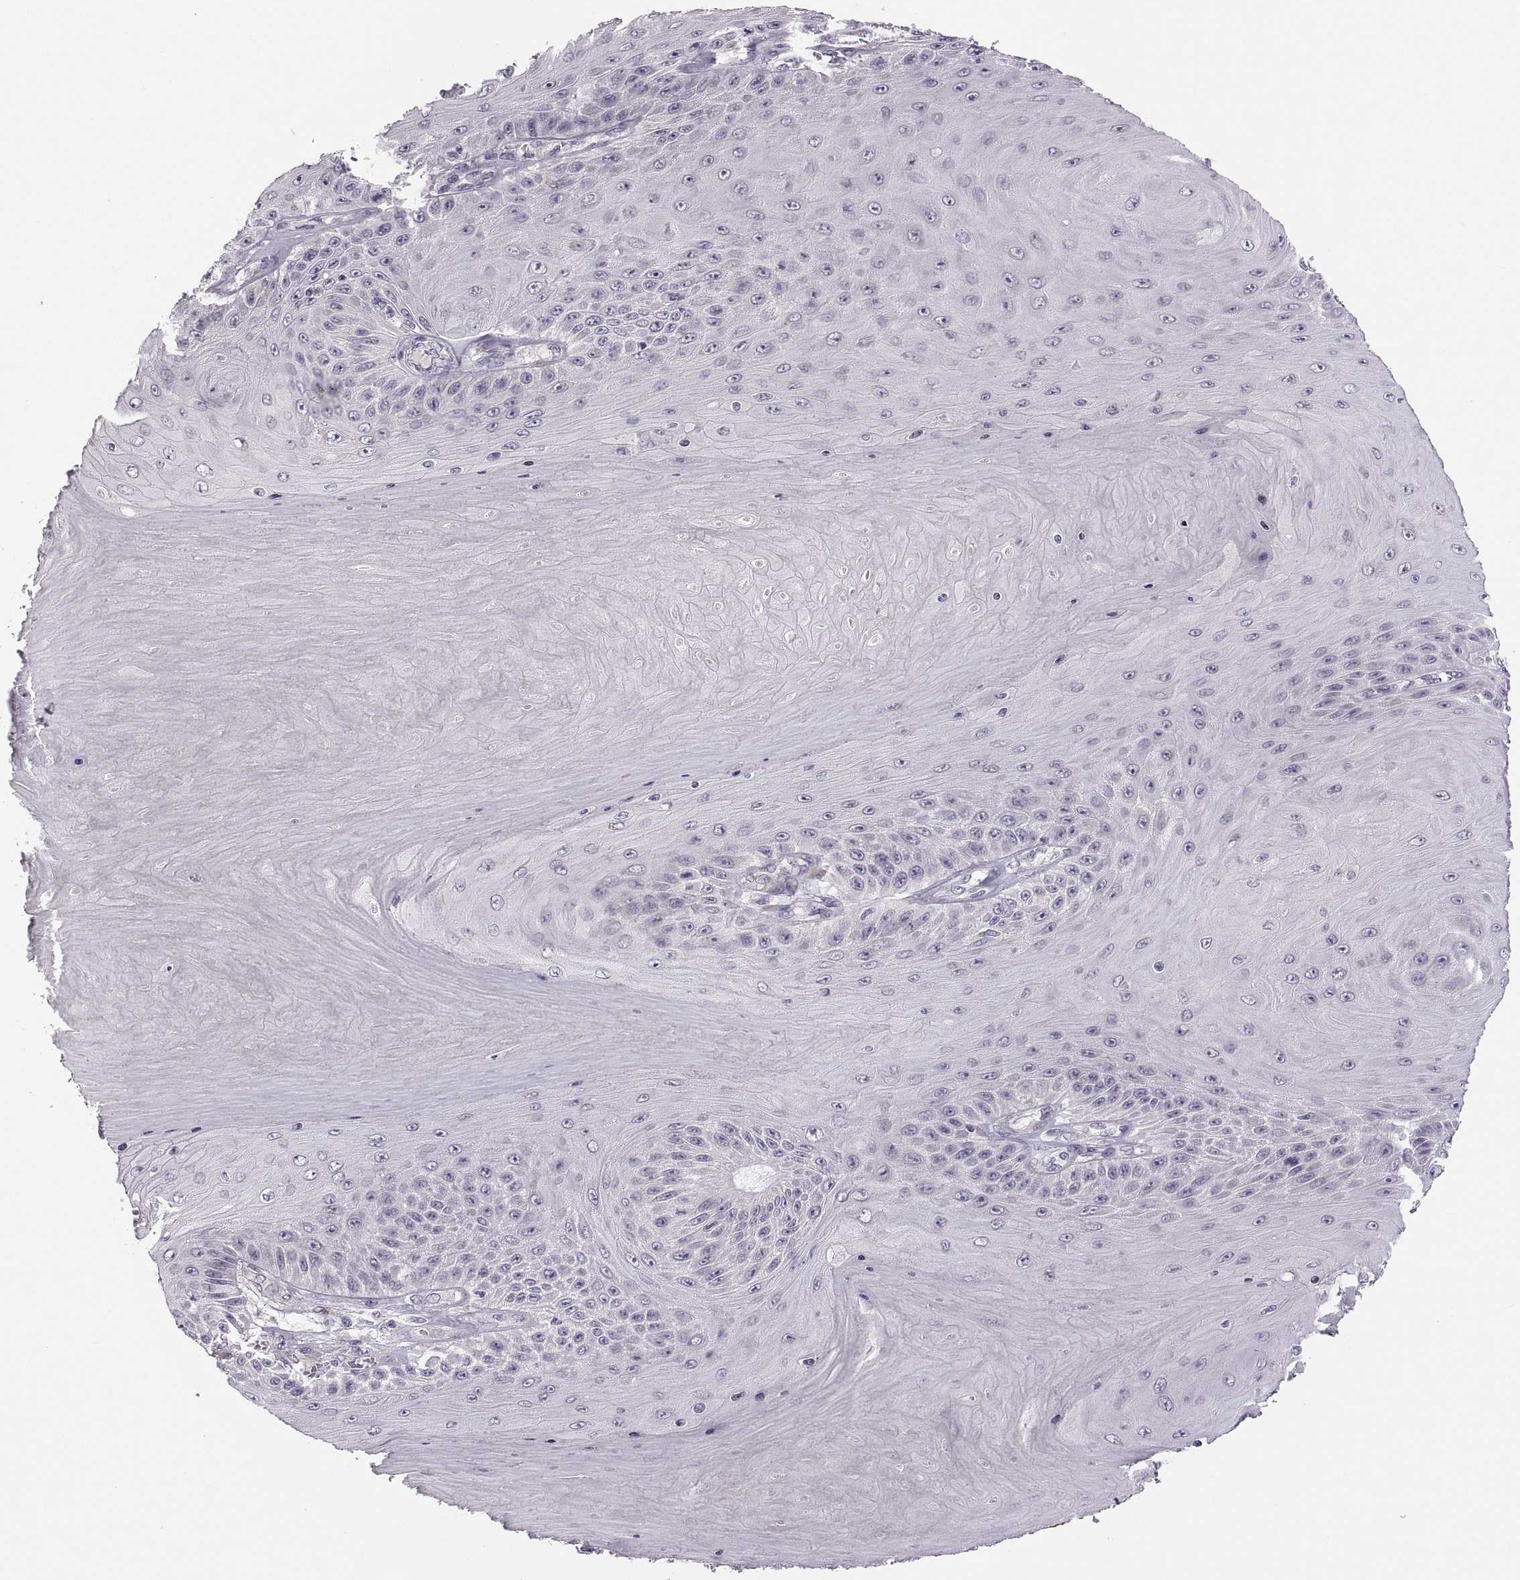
{"staining": {"intensity": "negative", "quantity": "none", "location": "none"}, "tissue": "skin cancer", "cell_type": "Tumor cells", "image_type": "cancer", "snomed": [{"axis": "morphology", "description": "Squamous cell carcinoma, NOS"}, {"axis": "topography", "description": "Skin"}], "caption": "This is a histopathology image of immunohistochemistry (IHC) staining of skin cancer, which shows no expression in tumor cells.", "gene": "ADH6", "patient": {"sex": "male", "age": 62}}